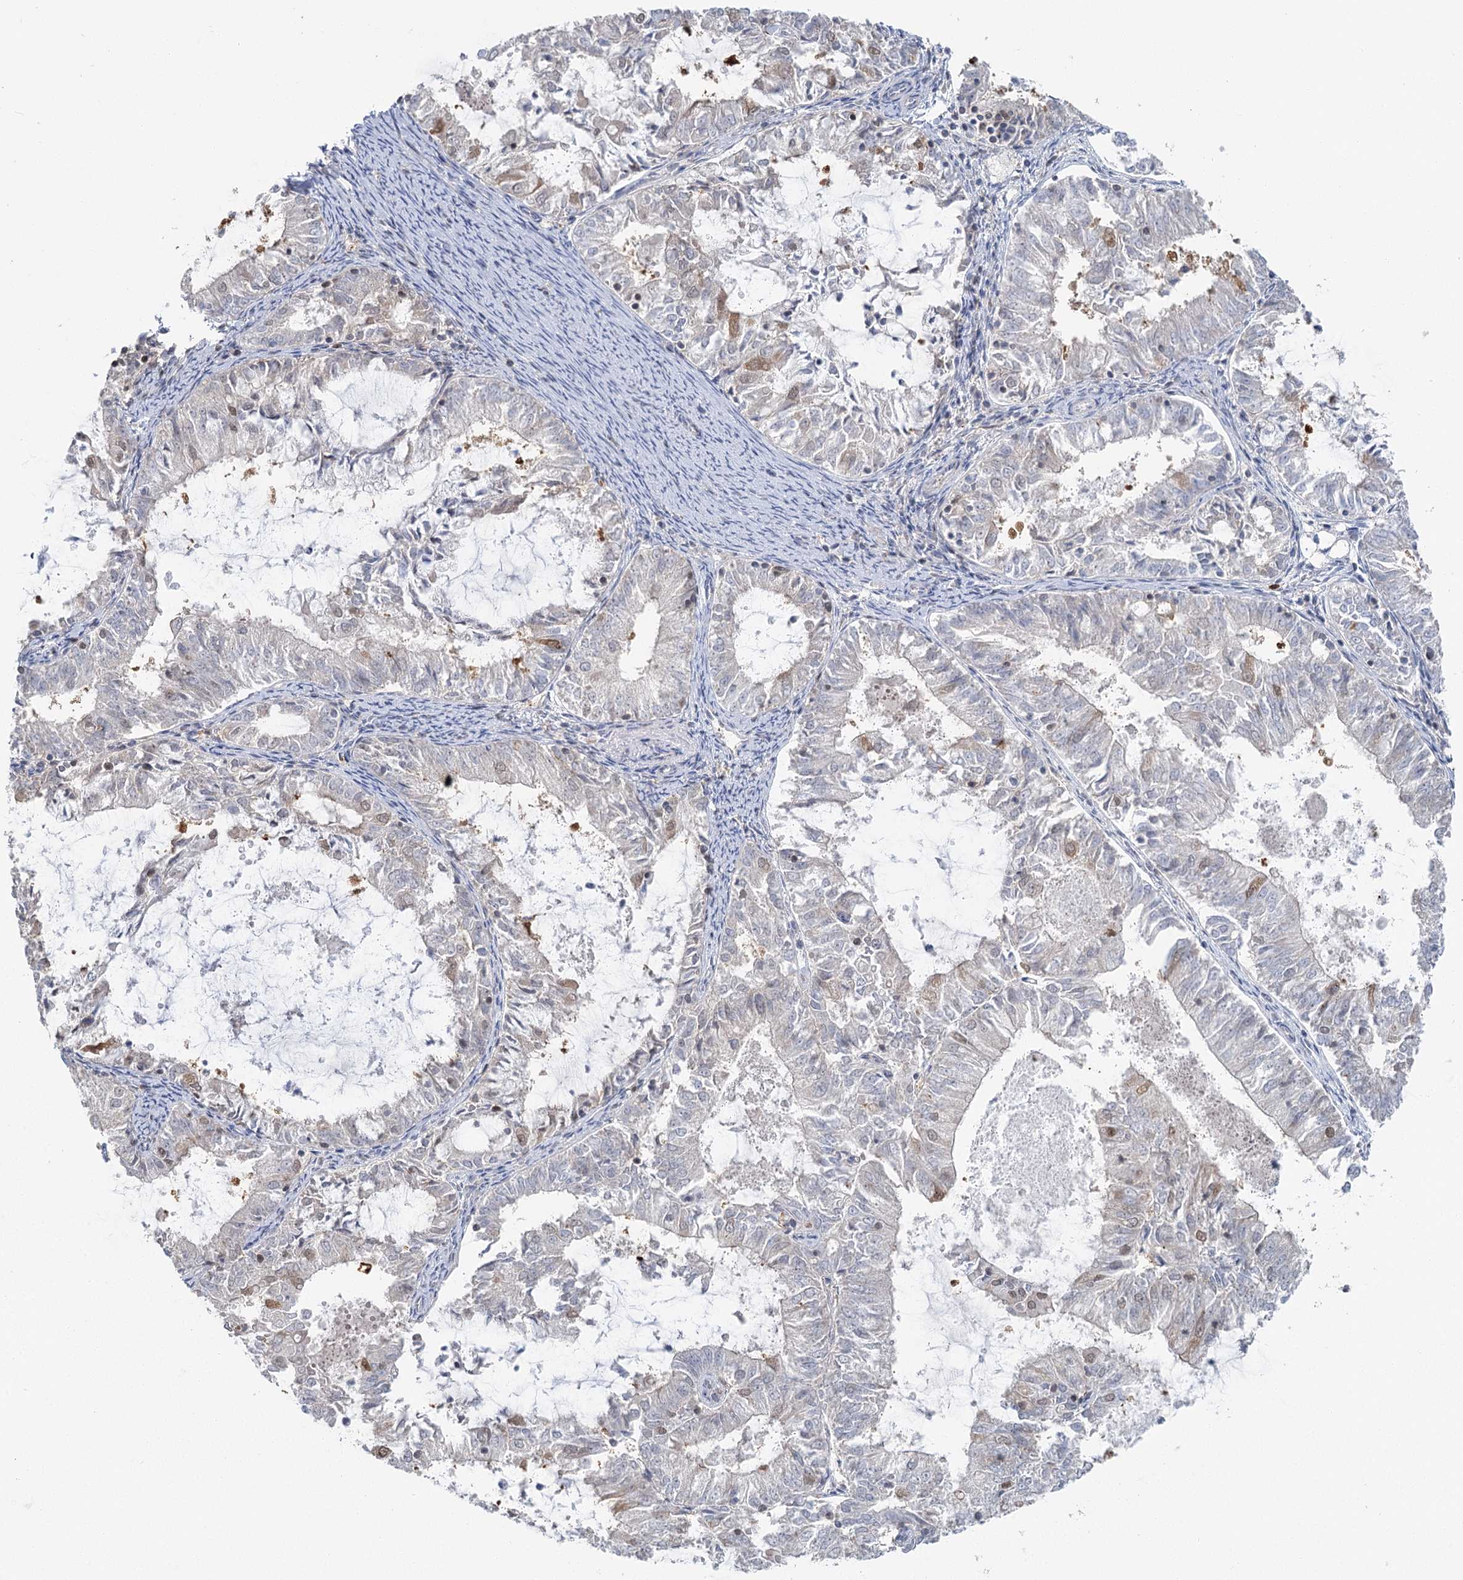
{"staining": {"intensity": "negative", "quantity": "none", "location": "none"}, "tissue": "endometrial cancer", "cell_type": "Tumor cells", "image_type": "cancer", "snomed": [{"axis": "morphology", "description": "Adenocarcinoma, NOS"}, {"axis": "topography", "description": "Endometrium"}], "caption": "DAB immunohistochemical staining of human endometrial adenocarcinoma displays no significant staining in tumor cells.", "gene": "PDS5A", "patient": {"sex": "female", "age": 57}}